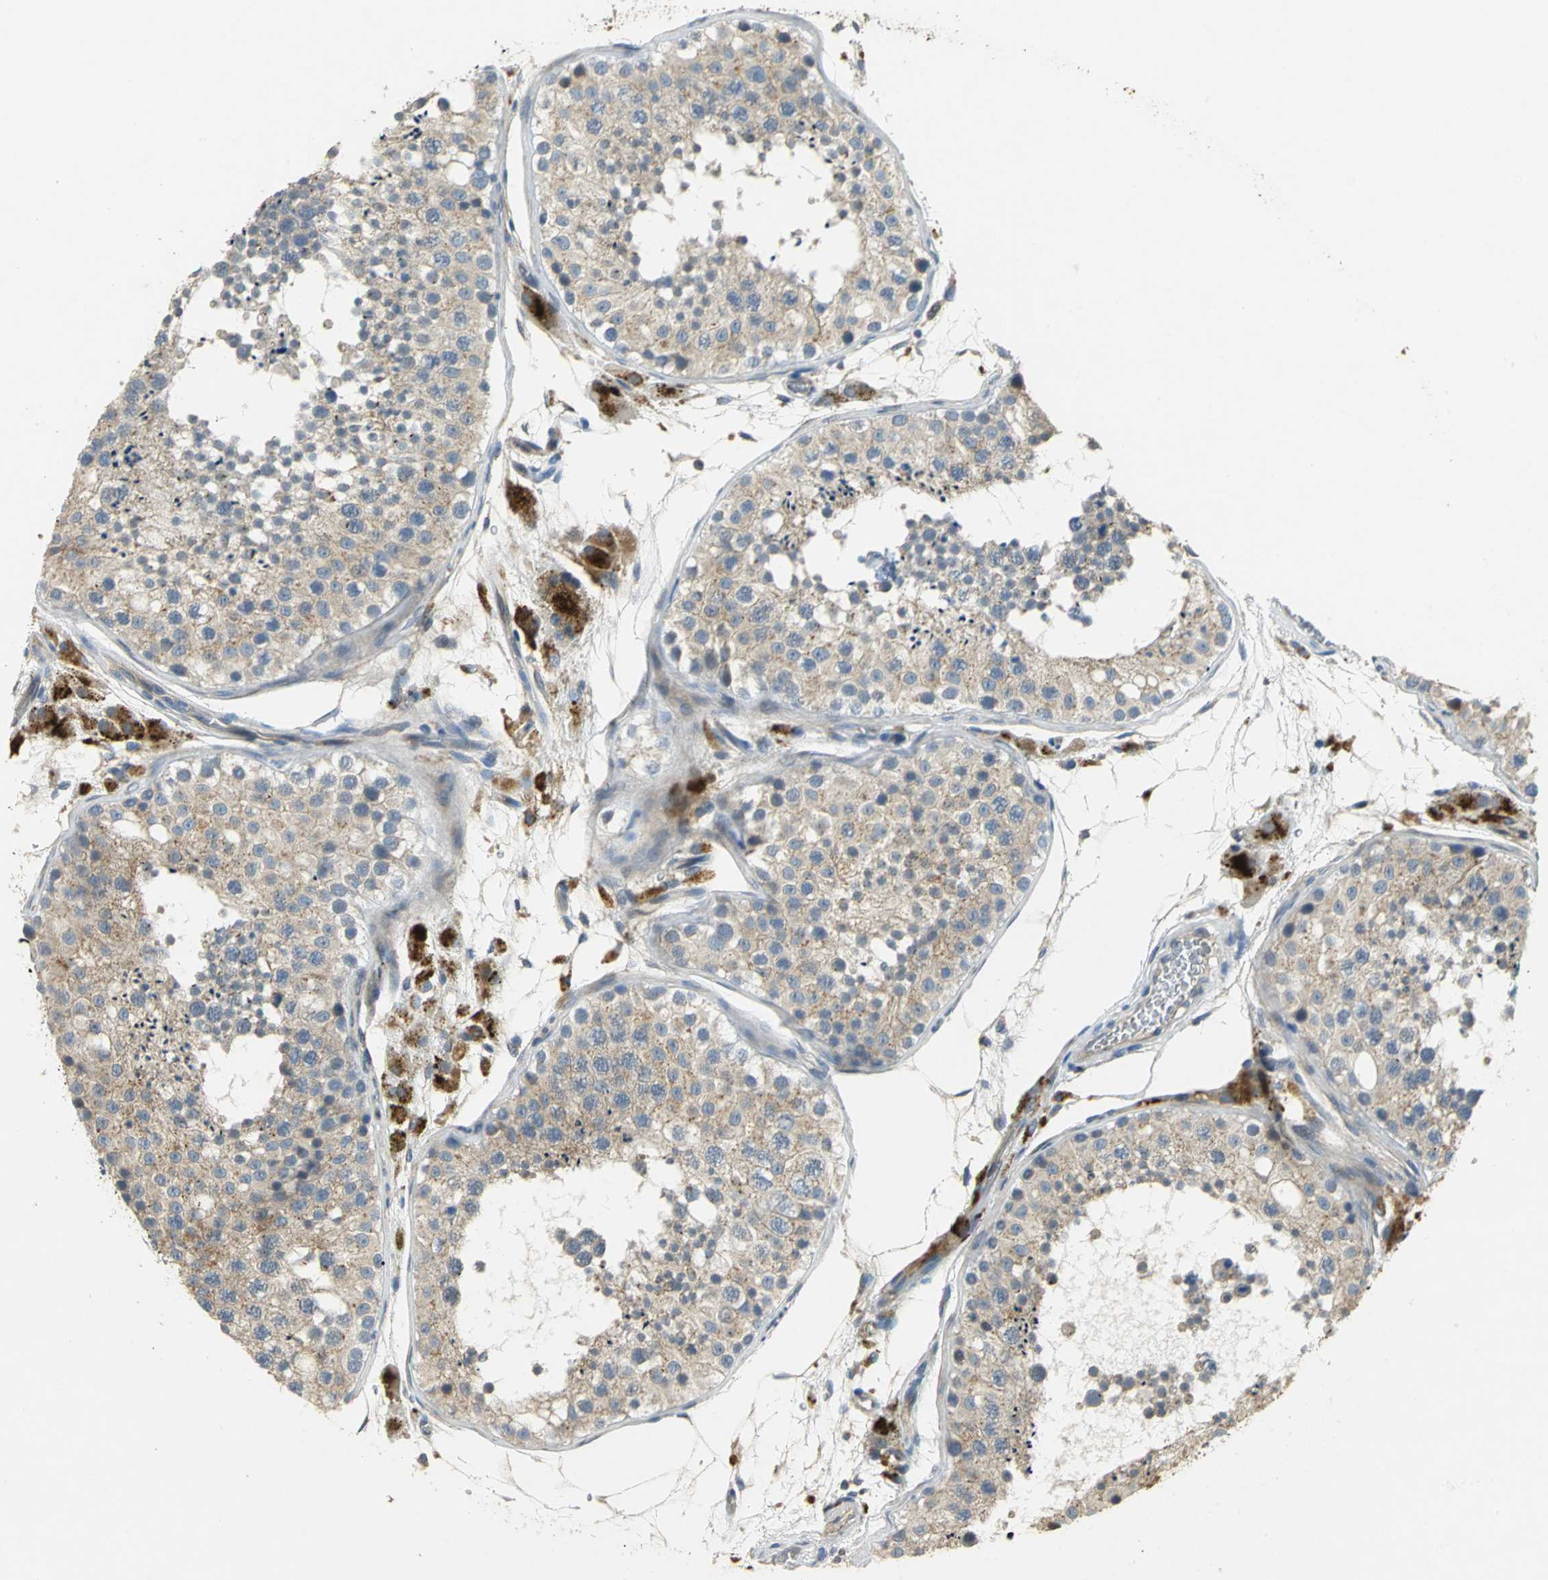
{"staining": {"intensity": "weak", "quantity": ">75%", "location": "cytoplasmic/membranous"}, "tissue": "testis", "cell_type": "Cells in seminiferous ducts", "image_type": "normal", "snomed": [{"axis": "morphology", "description": "Normal tissue, NOS"}, {"axis": "topography", "description": "Testis"}], "caption": "Immunohistochemistry (IHC) of unremarkable human testis reveals low levels of weak cytoplasmic/membranous staining in approximately >75% of cells in seminiferous ducts. Using DAB (3,3'-diaminobenzidine) (brown) and hematoxylin (blue) stains, captured at high magnification using brightfield microscopy.", "gene": "IL17RB", "patient": {"sex": "male", "age": 26}}